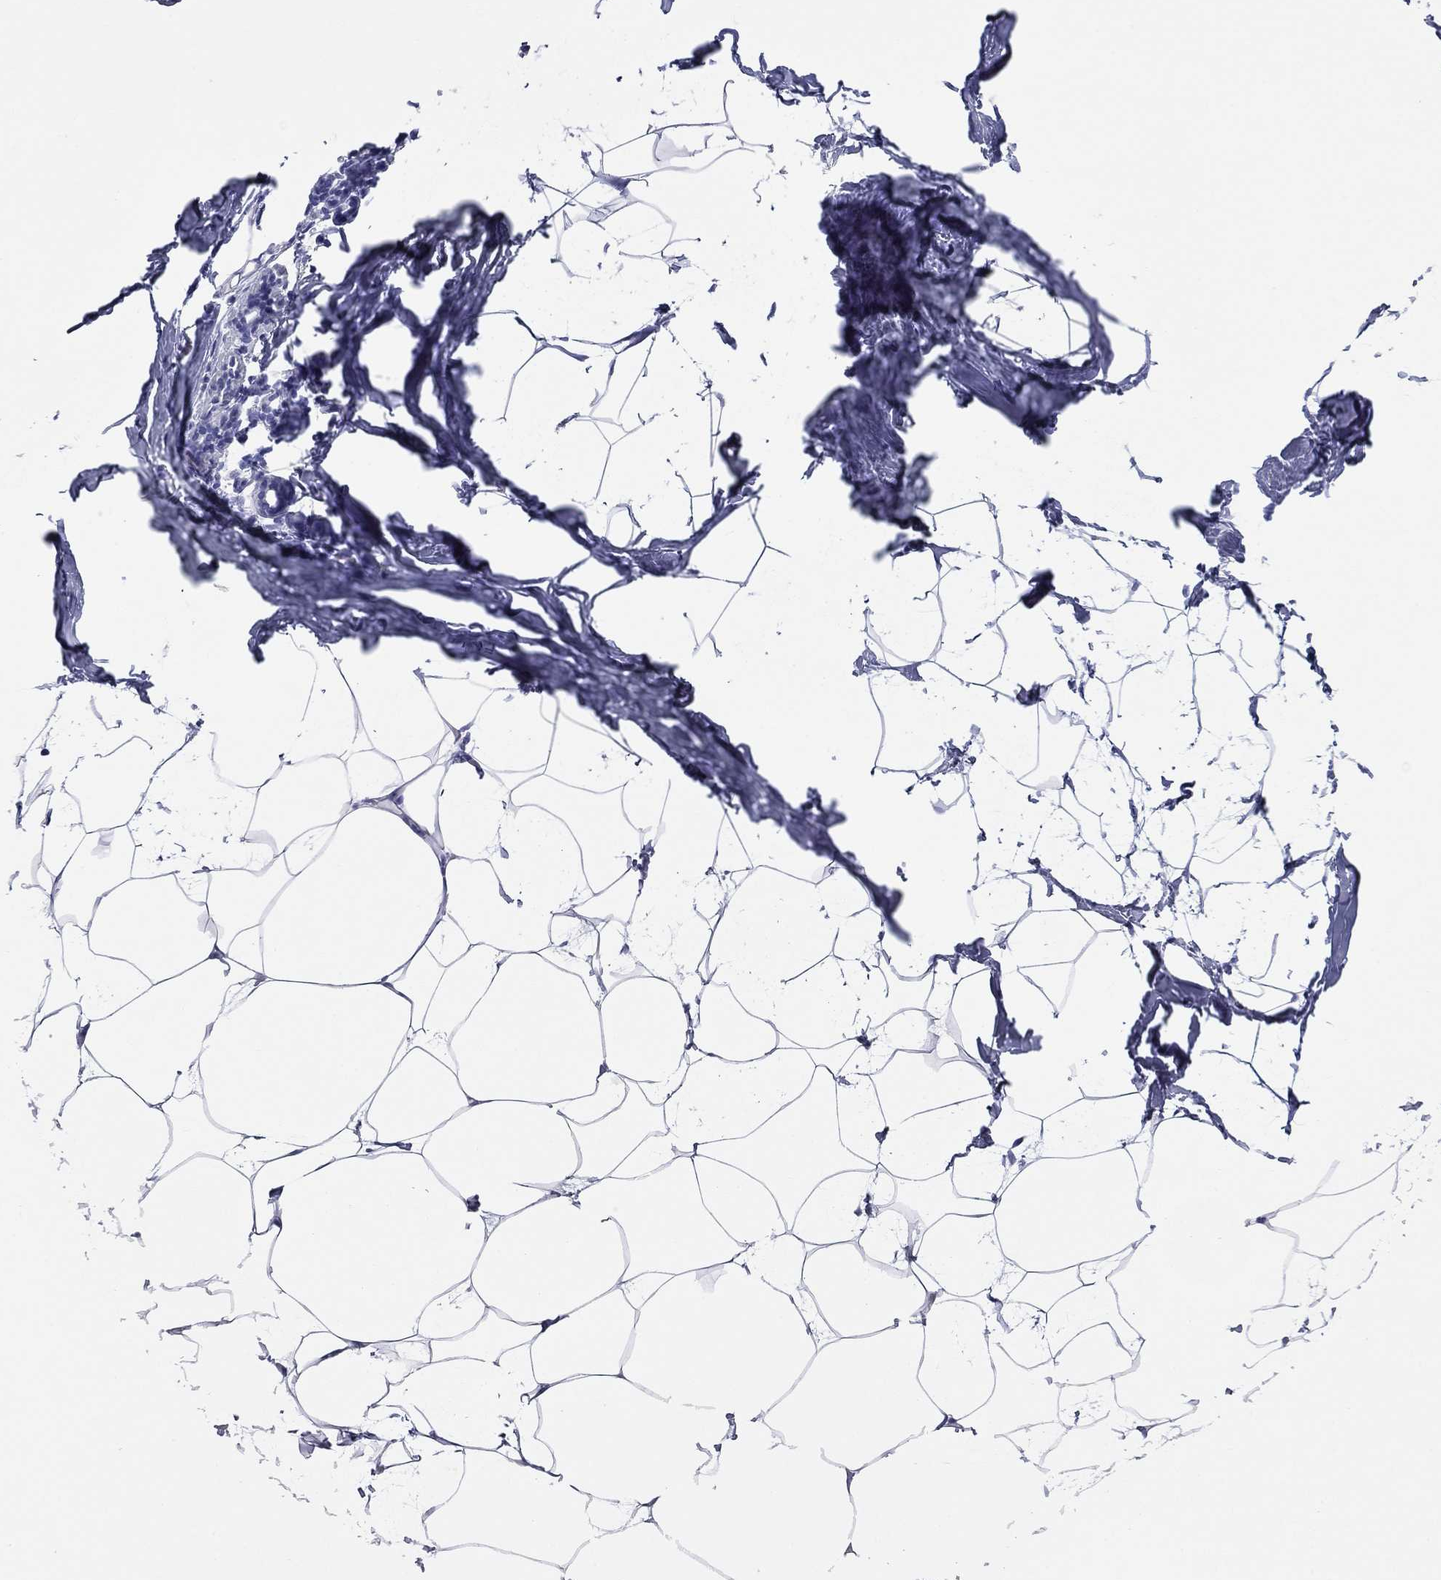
{"staining": {"intensity": "negative", "quantity": "none", "location": "none"}, "tissue": "breast", "cell_type": "Adipocytes", "image_type": "normal", "snomed": [{"axis": "morphology", "description": "Normal tissue, NOS"}, {"axis": "topography", "description": "Breast"}], "caption": "This histopathology image is of benign breast stained with immunohistochemistry to label a protein in brown with the nuclei are counter-stained blue. There is no expression in adipocytes.", "gene": "ABCC2", "patient": {"sex": "female", "age": 32}}